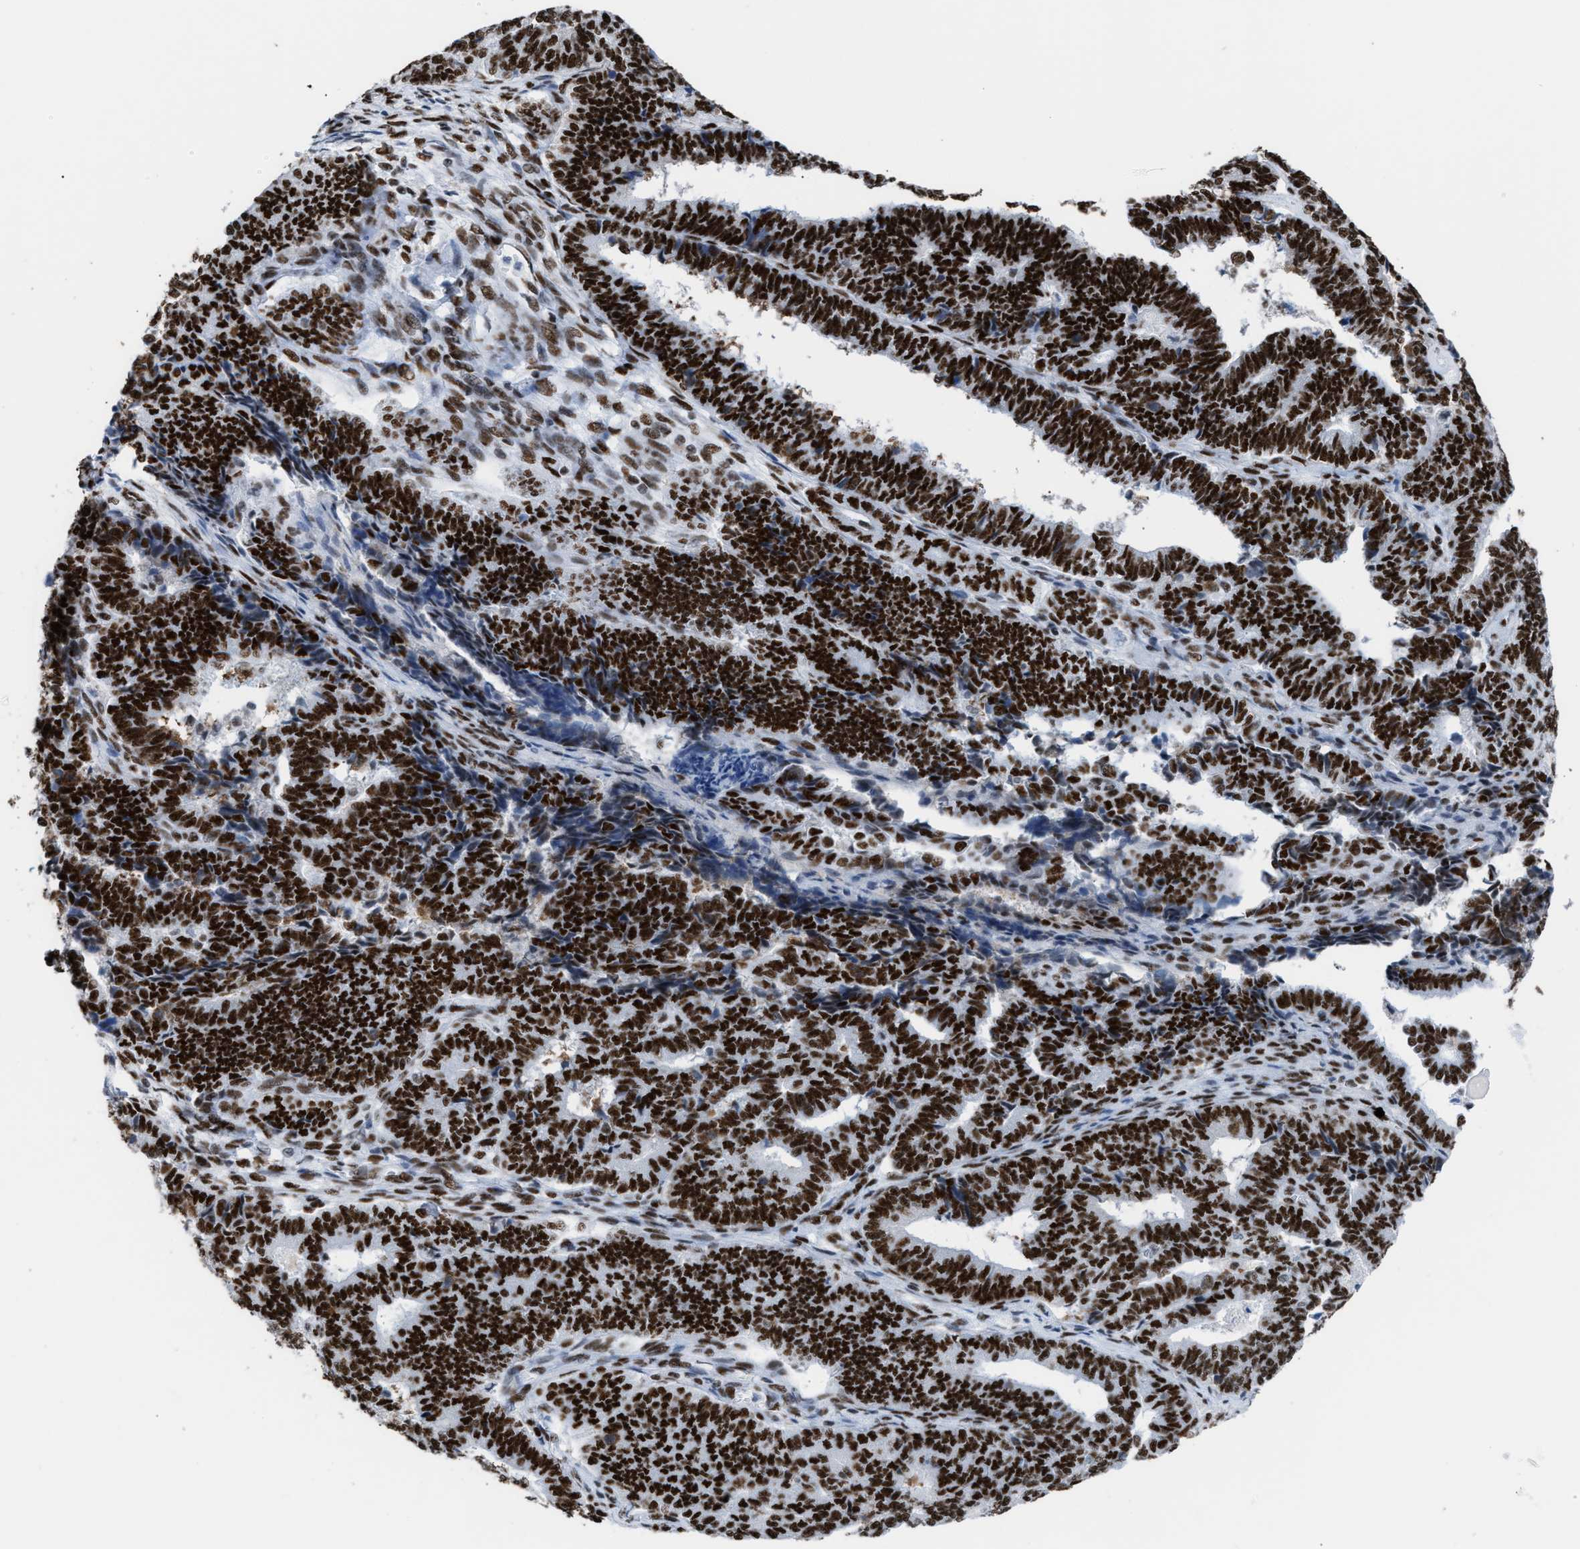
{"staining": {"intensity": "strong", "quantity": ">75%", "location": "nuclear"}, "tissue": "endometrial cancer", "cell_type": "Tumor cells", "image_type": "cancer", "snomed": [{"axis": "morphology", "description": "Adenocarcinoma, NOS"}, {"axis": "topography", "description": "Endometrium"}], "caption": "Tumor cells exhibit high levels of strong nuclear positivity in about >75% of cells in human endometrial cancer.", "gene": "CCAR2", "patient": {"sex": "female", "age": 70}}